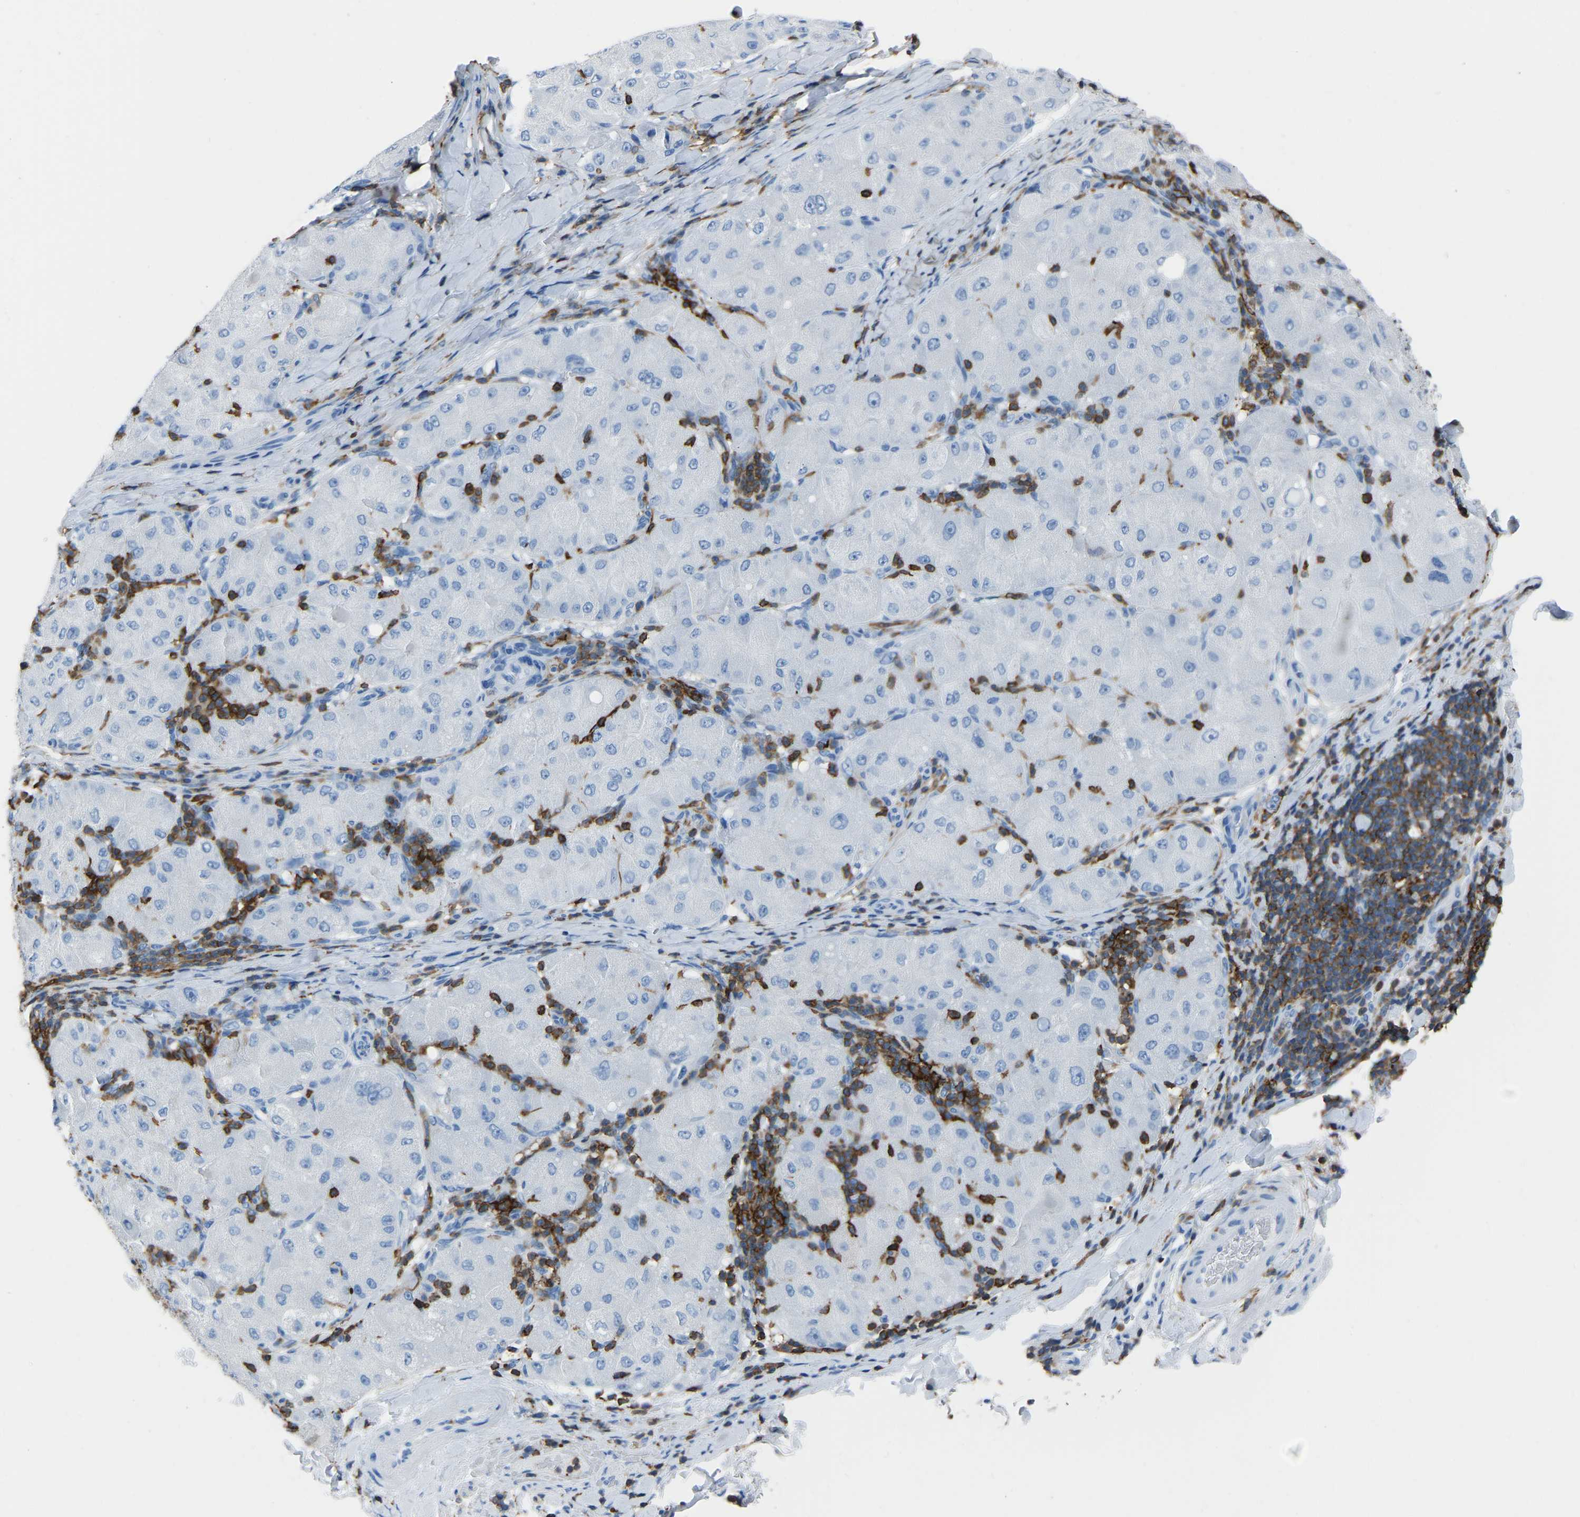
{"staining": {"intensity": "negative", "quantity": "none", "location": "none"}, "tissue": "liver cancer", "cell_type": "Tumor cells", "image_type": "cancer", "snomed": [{"axis": "morphology", "description": "Carcinoma, Hepatocellular, NOS"}, {"axis": "topography", "description": "Liver"}], "caption": "Immunohistochemical staining of hepatocellular carcinoma (liver) reveals no significant positivity in tumor cells.", "gene": "LSP1", "patient": {"sex": "male", "age": 80}}